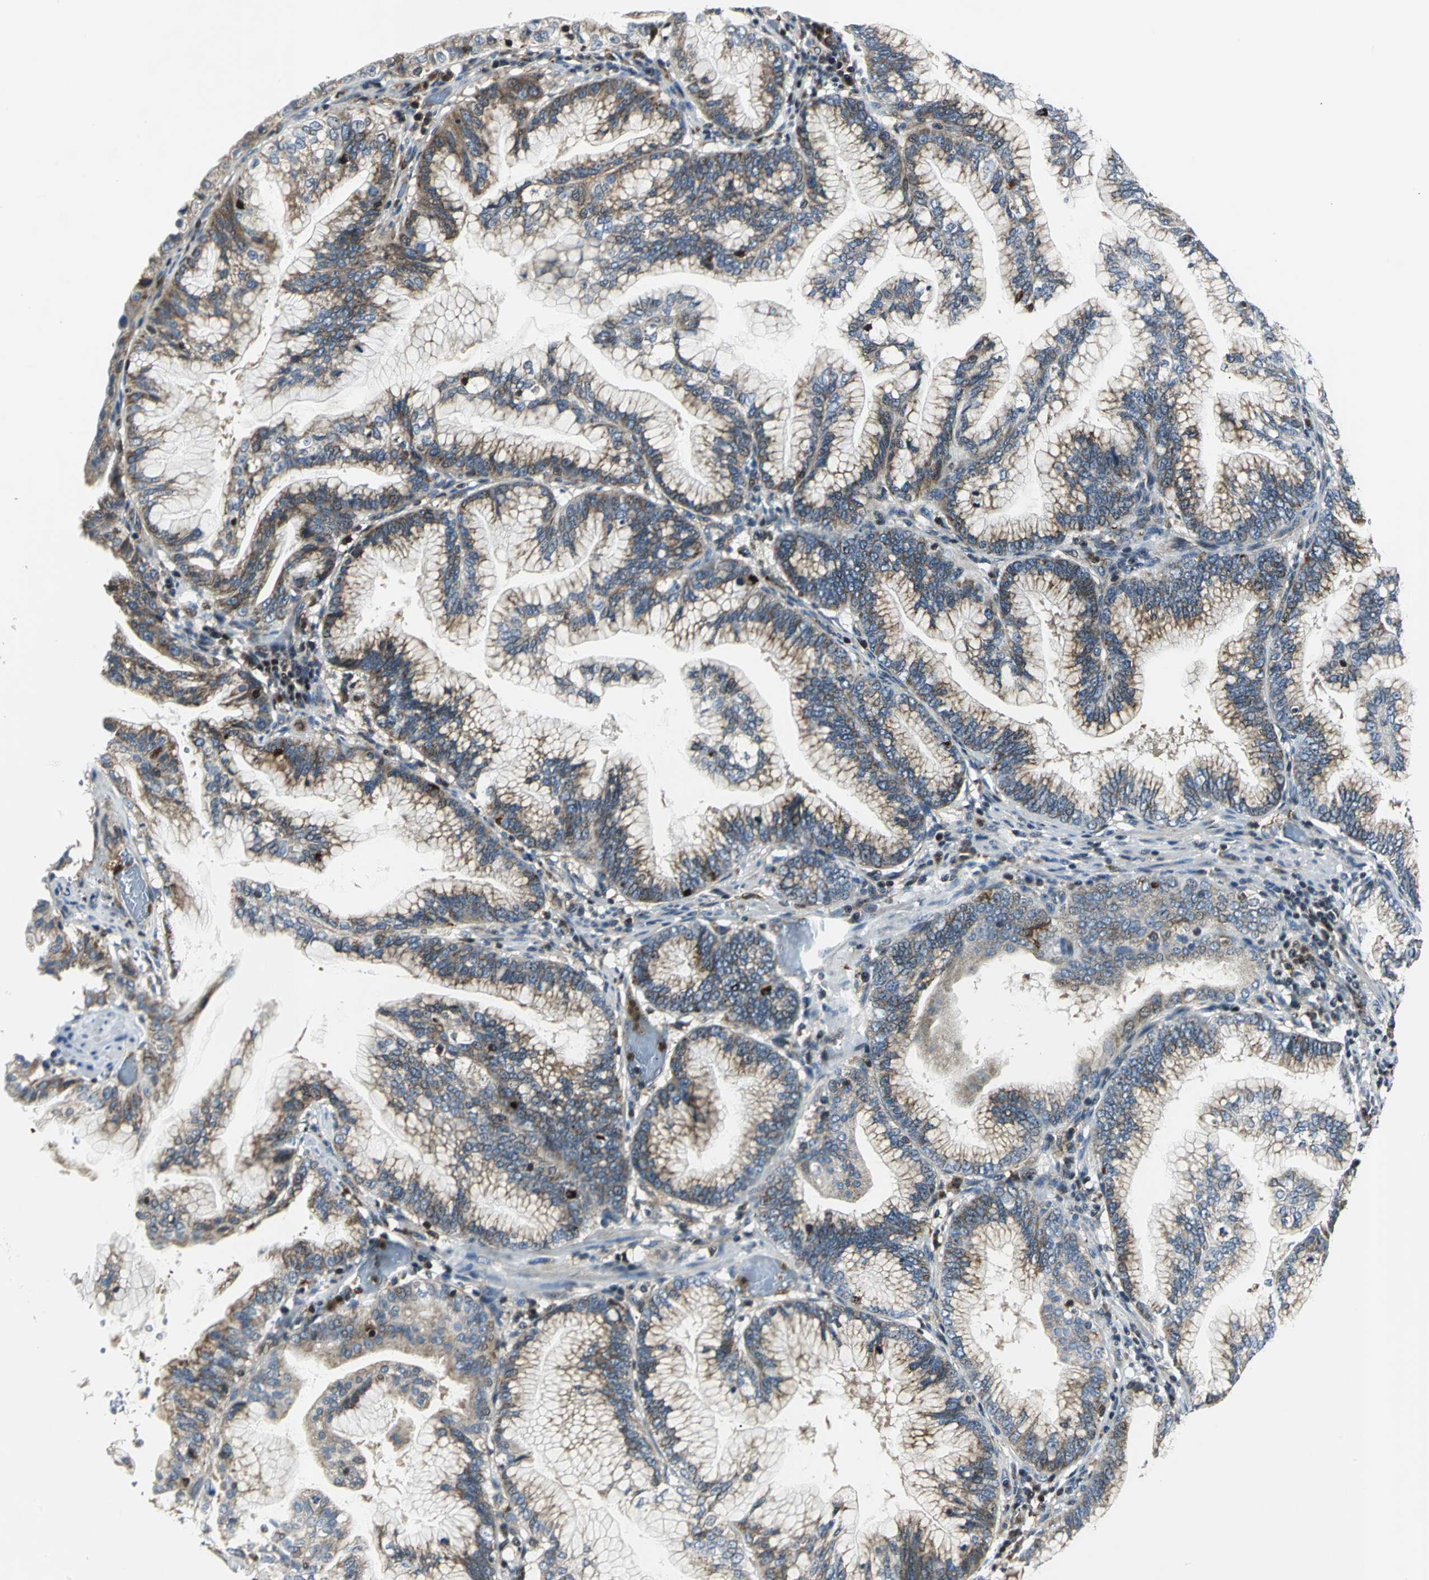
{"staining": {"intensity": "strong", "quantity": ">75%", "location": "cytoplasmic/membranous"}, "tissue": "pancreatic cancer", "cell_type": "Tumor cells", "image_type": "cancer", "snomed": [{"axis": "morphology", "description": "Adenocarcinoma, NOS"}, {"axis": "topography", "description": "Pancreas"}], "caption": "The micrograph exhibits staining of adenocarcinoma (pancreatic), revealing strong cytoplasmic/membranous protein positivity (brown color) within tumor cells.", "gene": "USP40", "patient": {"sex": "female", "age": 64}}